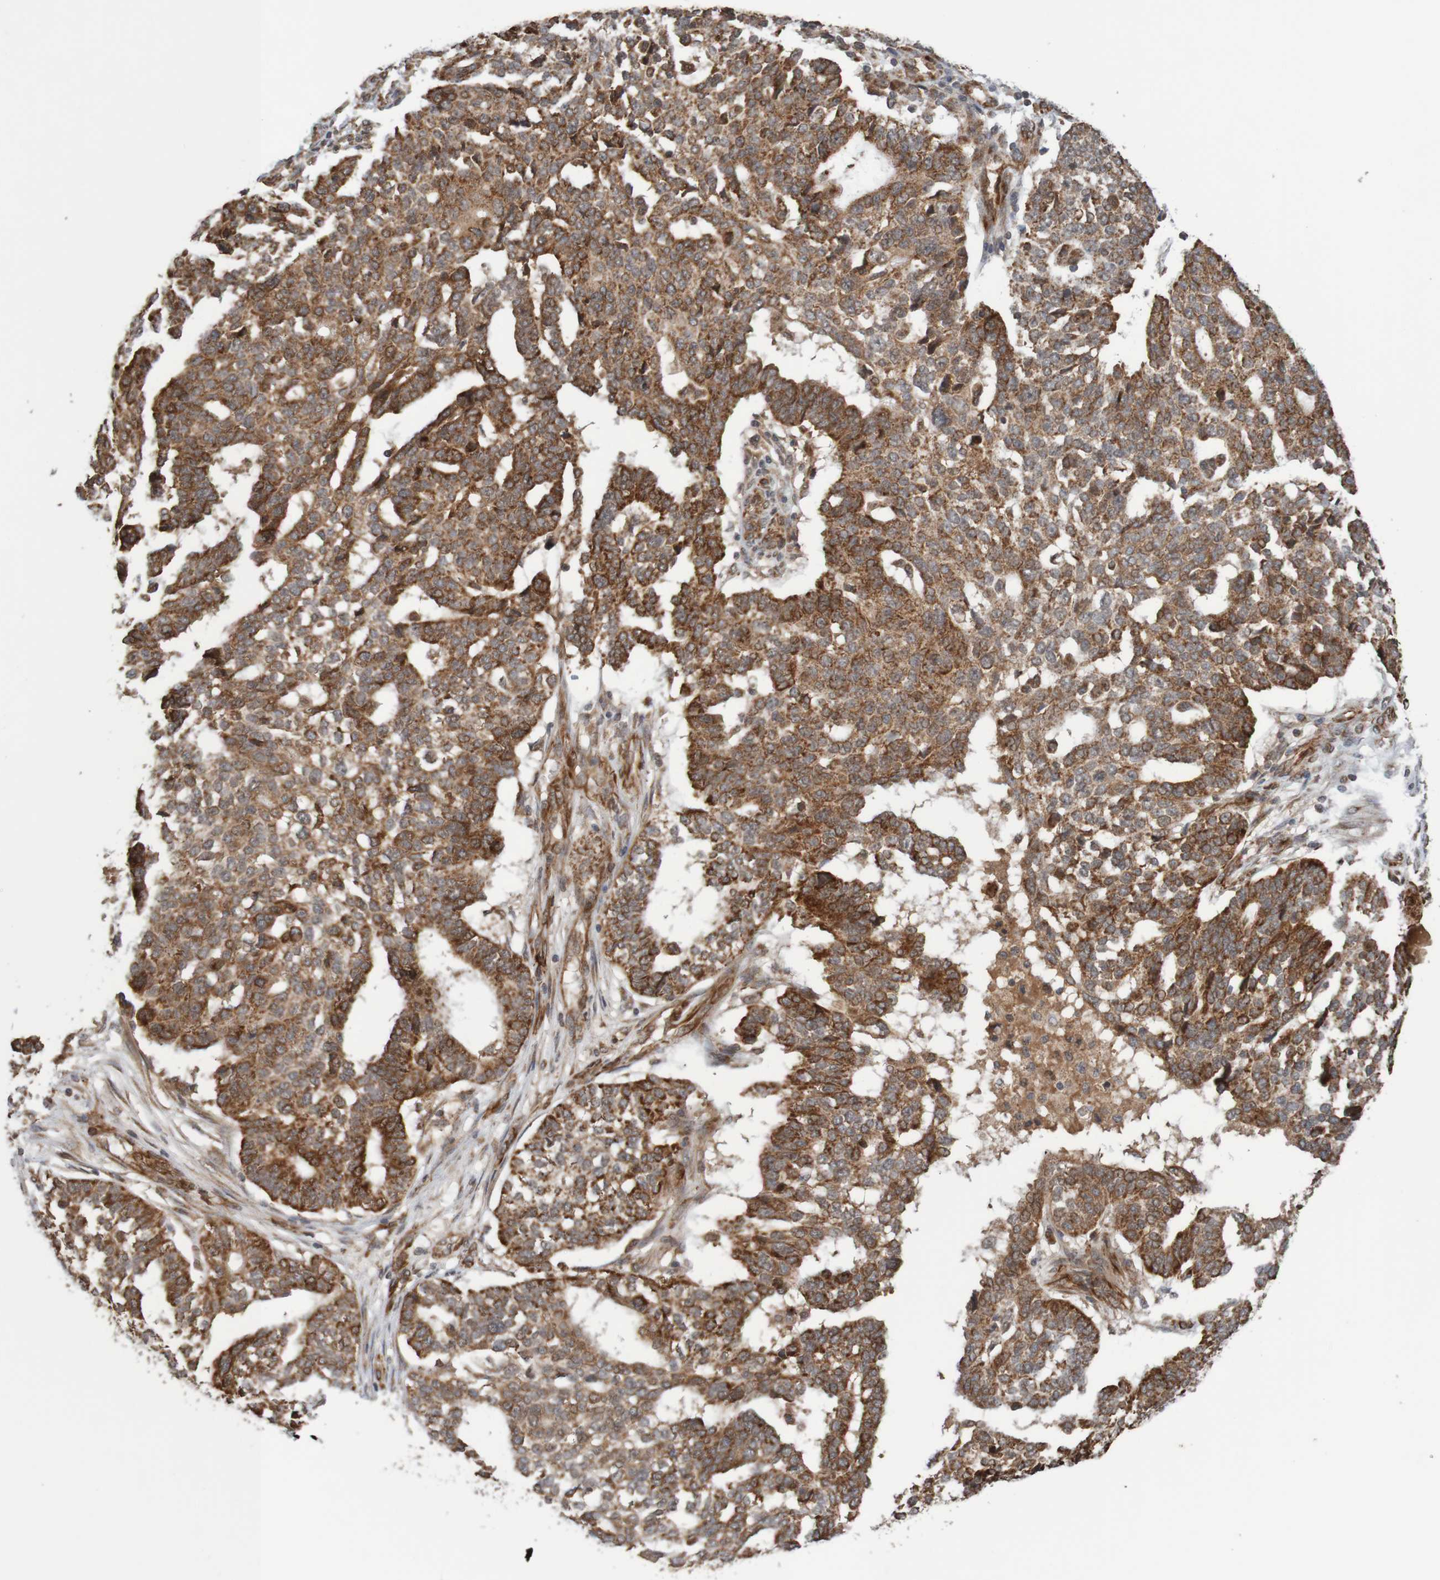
{"staining": {"intensity": "moderate", "quantity": ">75%", "location": "cytoplasmic/membranous"}, "tissue": "ovarian cancer", "cell_type": "Tumor cells", "image_type": "cancer", "snomed": [{"axis": "morphology", "description": "Cystadenocarcinoma, serous, NOS"}, {"axis": "topography", "description": "Ovary"}], "caption": "An image showing moderate cytoplasmic/membranous positivity in approximately >75% of tumor cells in serous cystadenocarcinoma (ovarian), as visualized by brown immunohistochemical staining.", "gene": "MRPL52", "patient": {"sex": "female", "age": 59}}